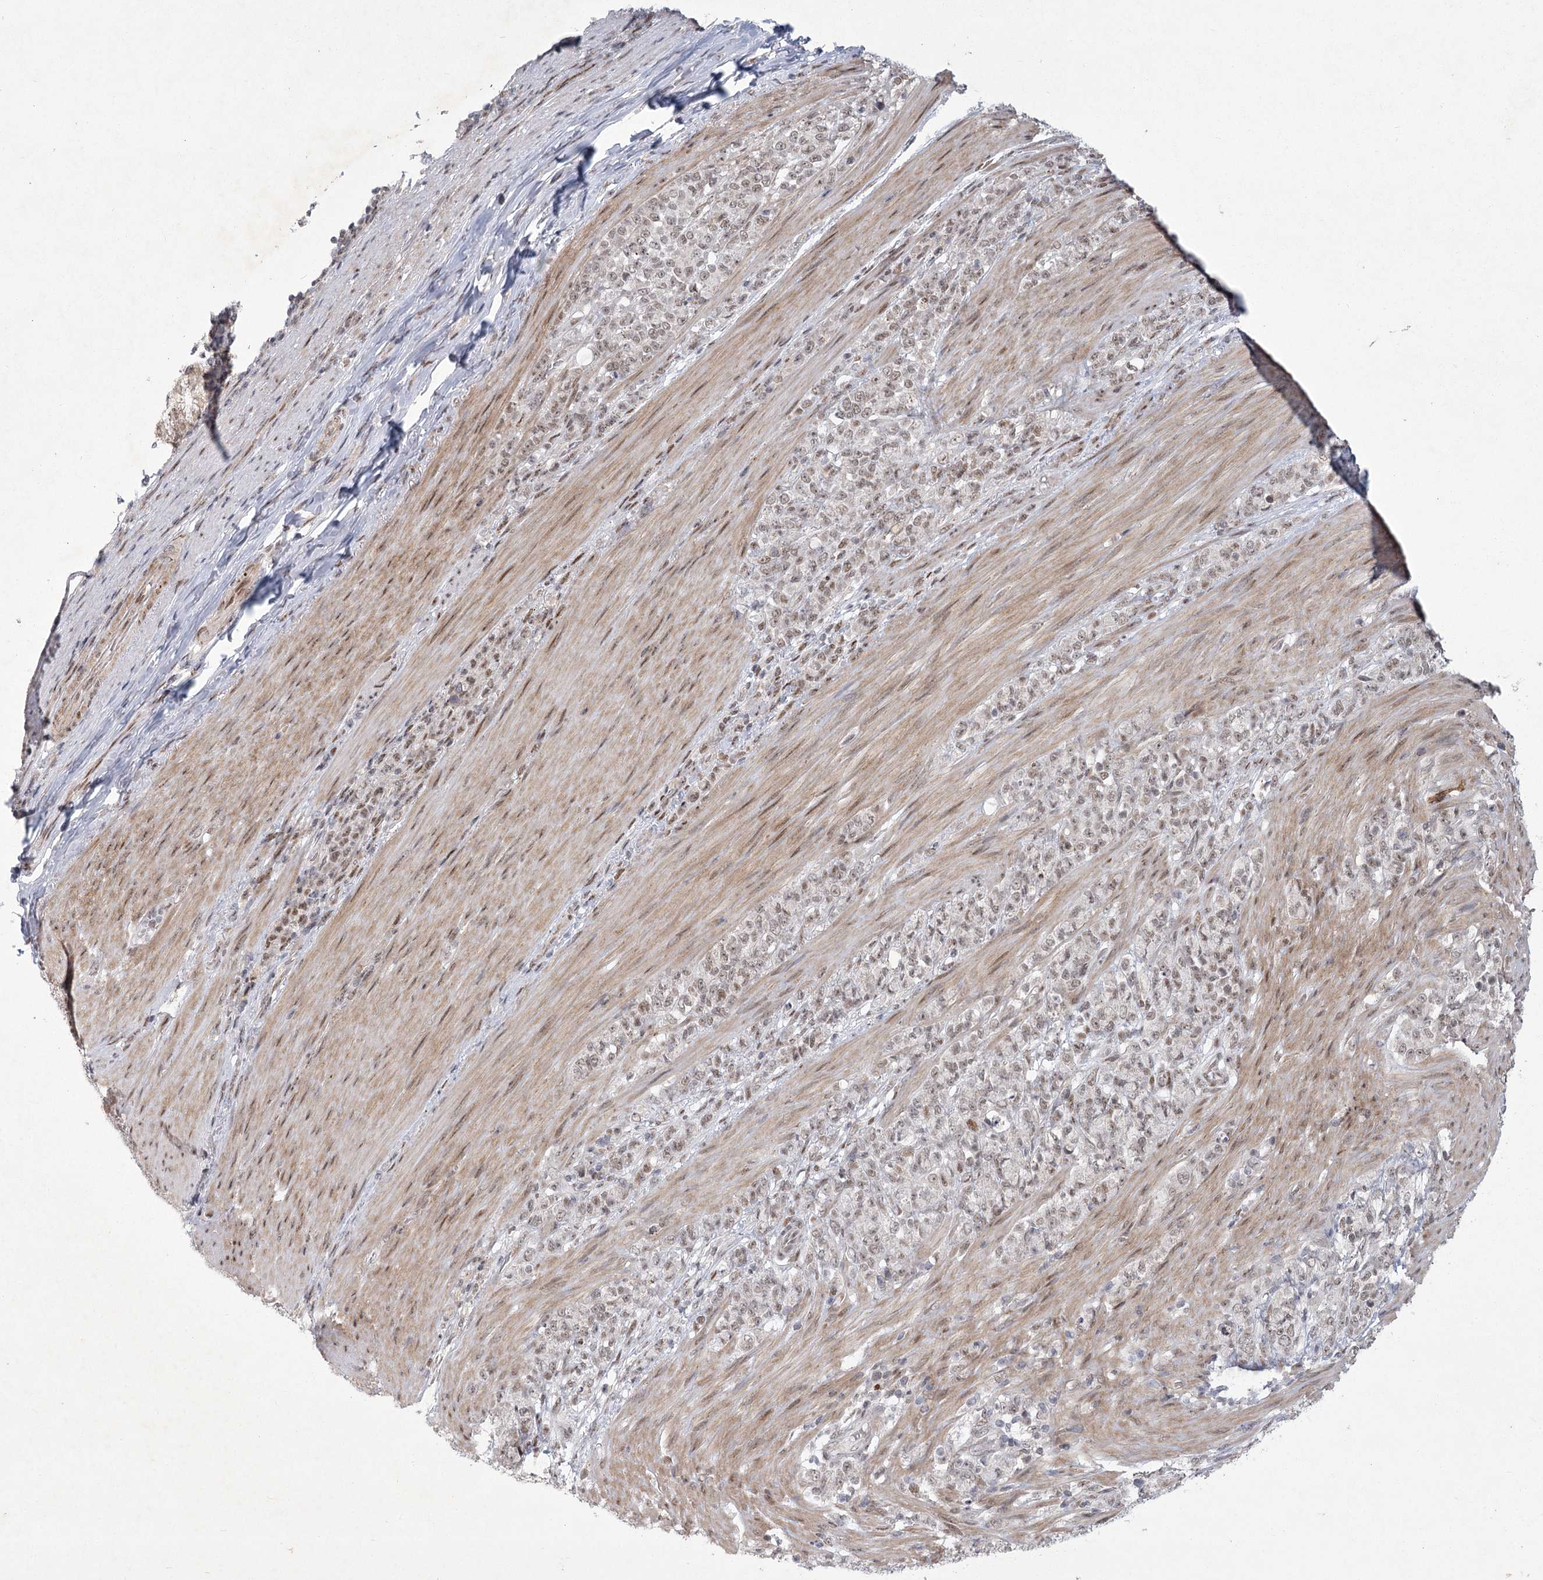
{"staining": {"intensity": "weak", "quantity": ">75%", "location": "nuclear"}, "tissue": "stomach cancer", "cell_type": "Tumor cells", "image_type": "cancer", "snomed": [{"axis": "morphology", "description": "Adenocarcinoma, NOS"}, {"axis": "topography", "description": "Stomach"}], "caption": "A micrograph of human stomach cancer stained for a protein displays weak nuclear brown staining in tumor cells.", "gene": "CIB4", "patient": {"sex": "female", "age": 79}}